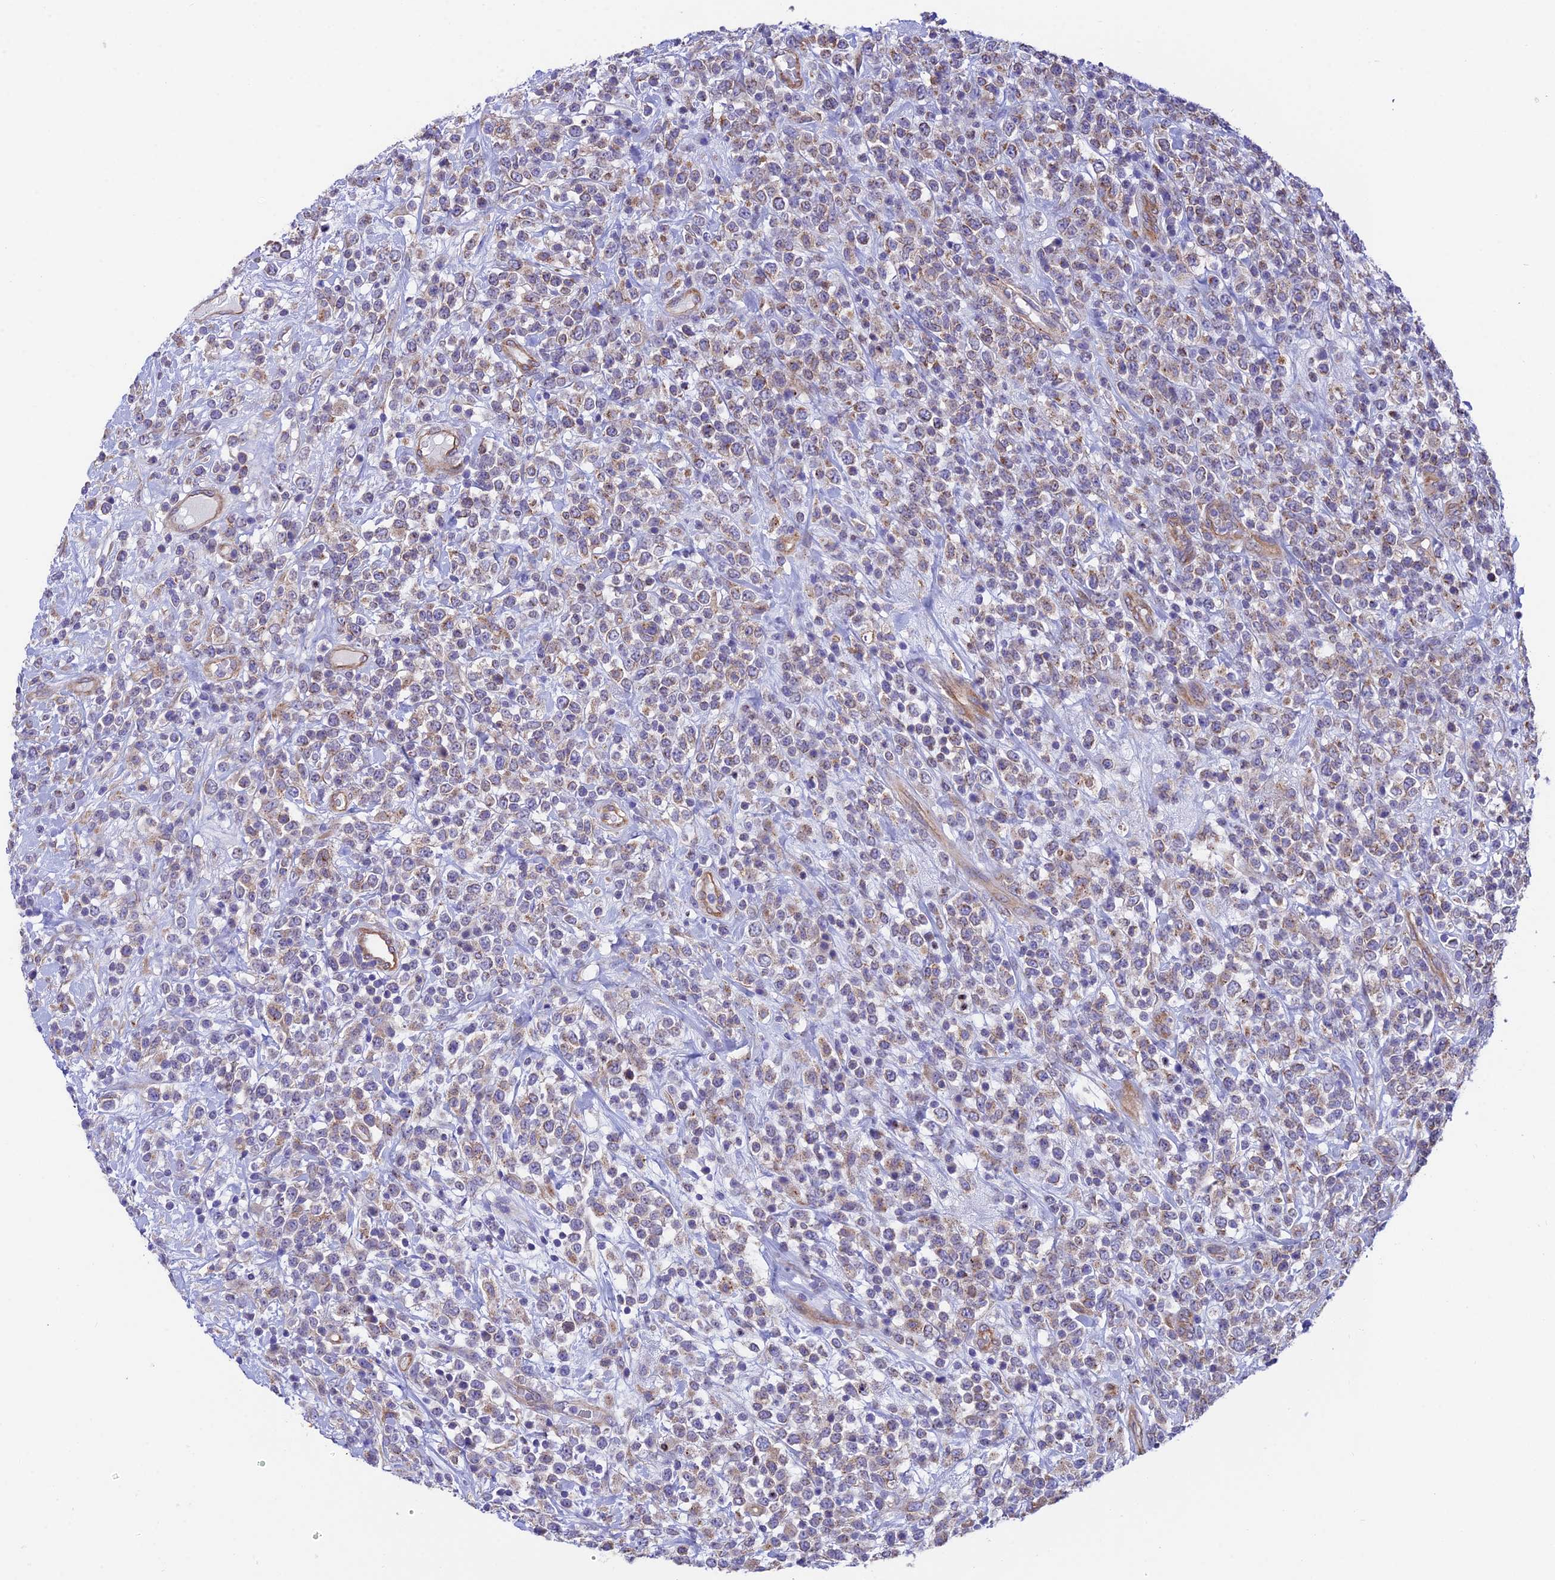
{"staining": {"intensity": "weak", "quantity": "25%-75%", "location": "cytoplasmic/membranous"}, "tissue": "lymphoma", "cell_type": "Tumor cells", "image_type": "cancer", "snomed": [{"axis": "morphology", "description": "Malignant lymphoma, non-Hodgkin's type, High grade"}, {"axis": "topography", "description": "Colon"}], "caption": "IHC (DAB) staining of malignant lymphoma, non-Hodgkin's type (high-grade) shows weak cytoplasmic/membranous protein expression in approximately 25%-75% of tumor cells. Using DAB (brown) and hematoxylin (blue) stains, captured at high magnification using brightfield microscopy.", "gene": "QRFP", "patient": {"sex": "female", "age": 53}}